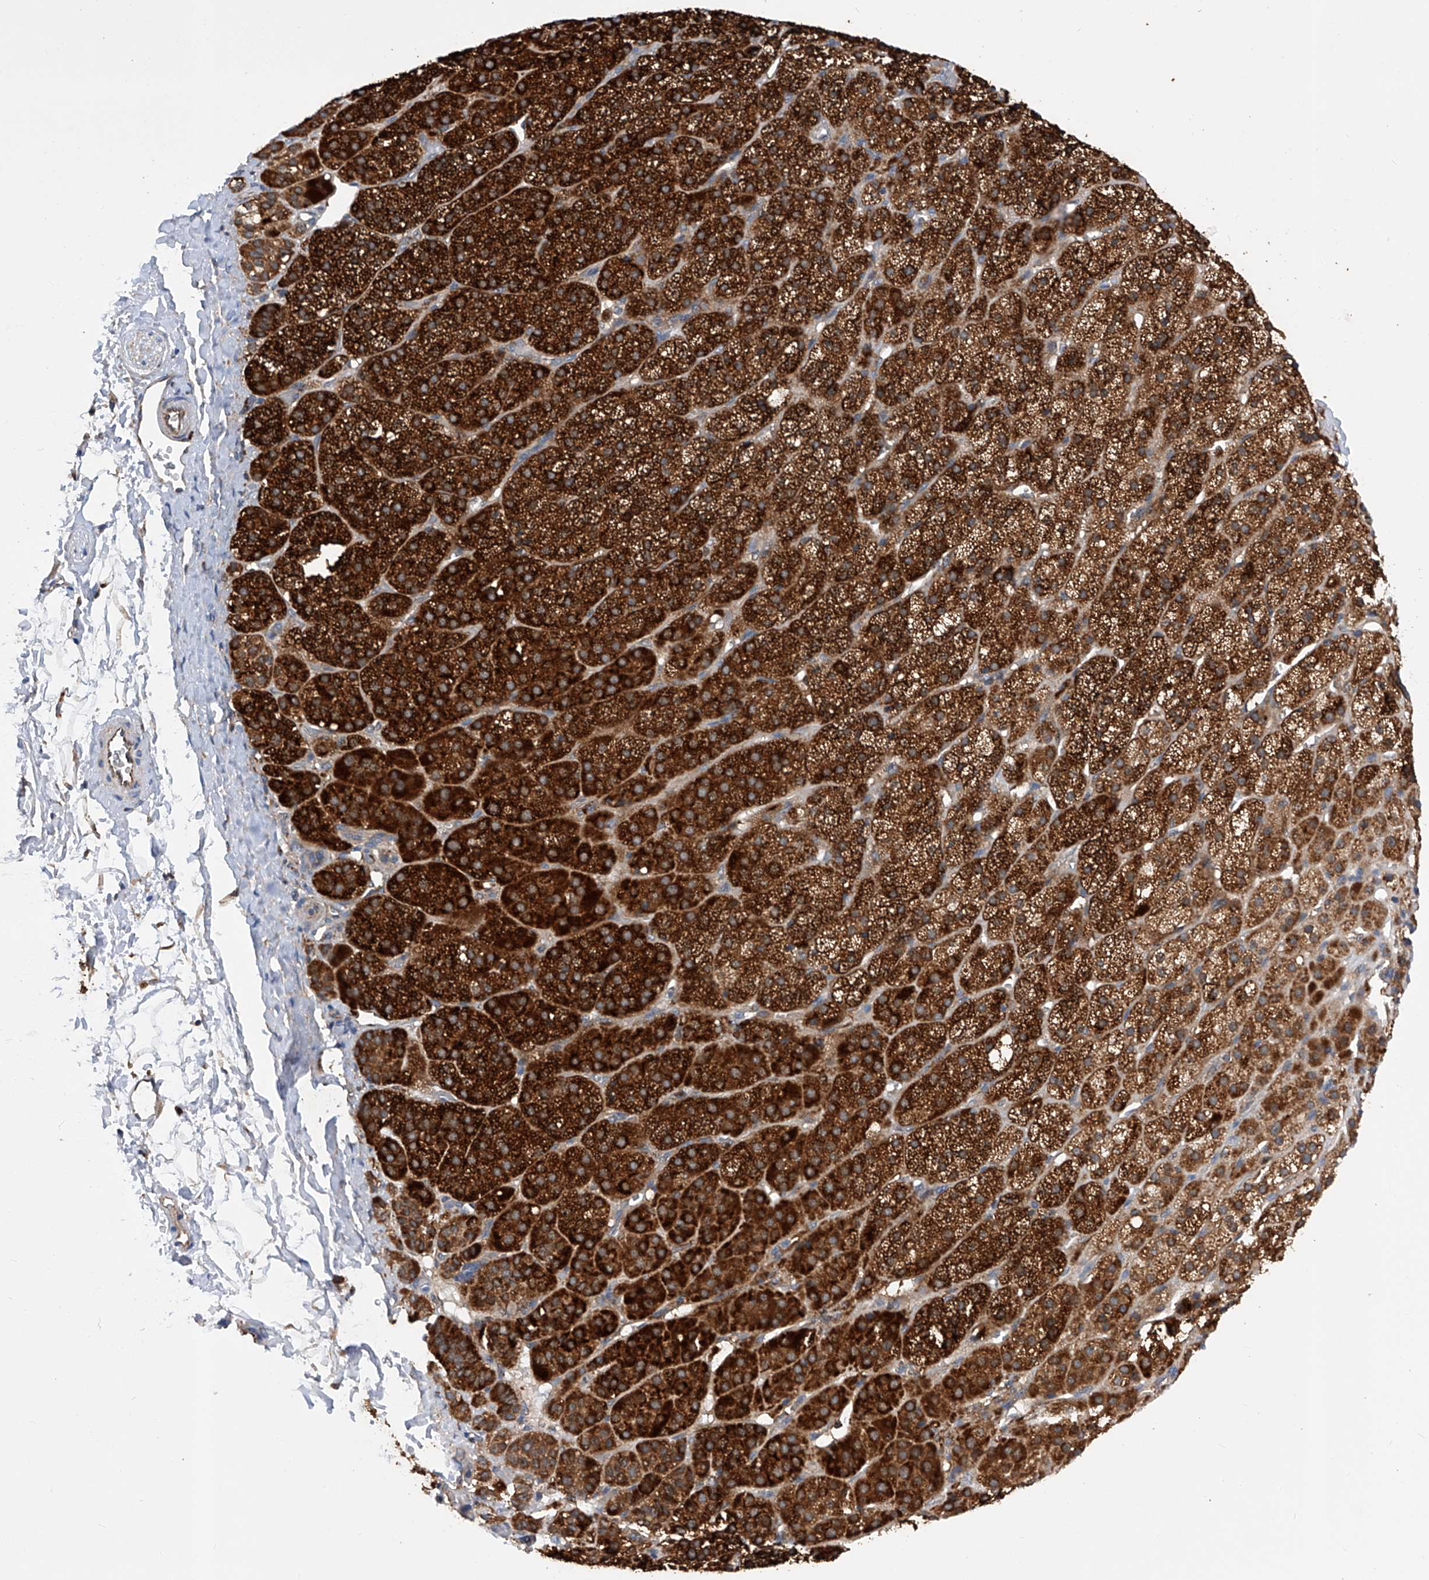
{"staining": {"intensity": "strong", "quantity": "25%-75%", "location": "cytoplasmic/membranous"}, "tissue": "adrenal gland", "cell_type": "Glandular cells", "image_type": "normal", "snomed": [{"axis": "morphology", "description": "Normal tissue, NOS"}, {"axis": "topography", "description": "Adrenal gland"}], "caption": "This photomicrograph reveals benign adrenal gland stained with immunohistochemistry to label a protein in brown. The cytoplasmic/membranous of glandular cells show strong positivity for the protein. Nuclei are counter-stained blue.", "gene": "SPATA20", "patient": {"sex": "female", "age": 57}}